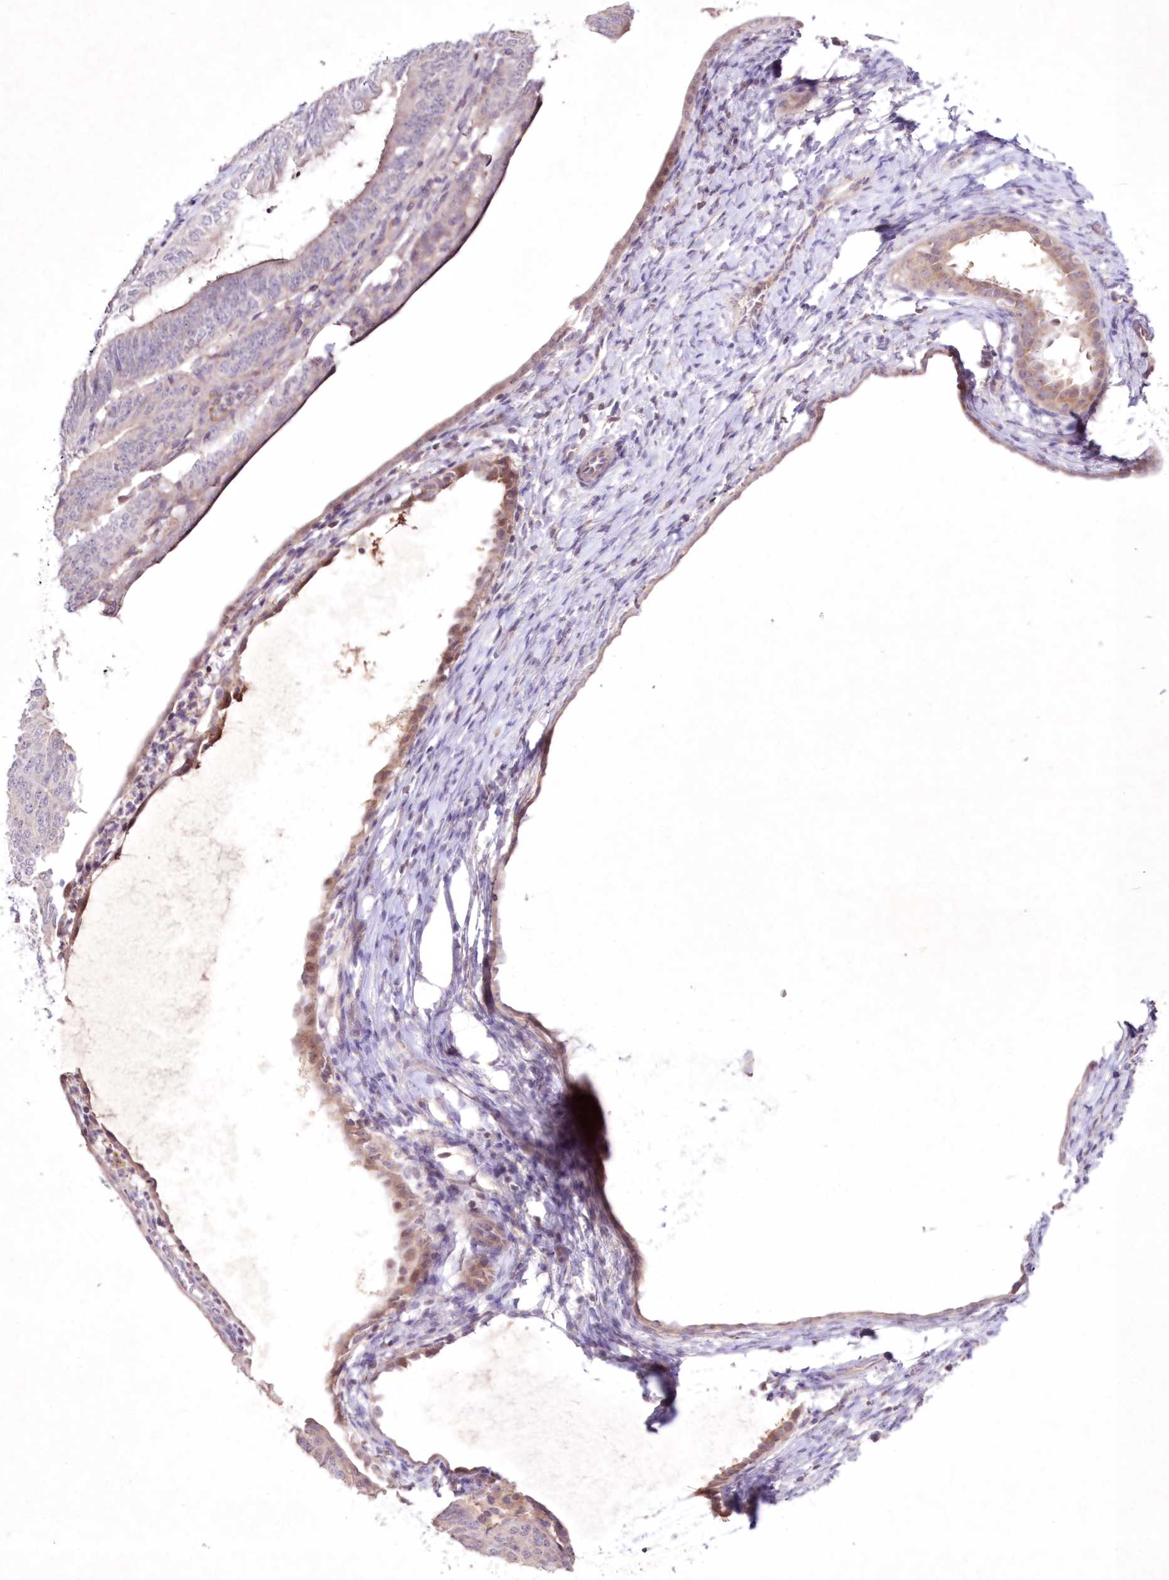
{"staining": {"intensity": "weak", "quantity": "<25%", "location": "cytoplasmic/membranous"}, "tissue": "endometrial cancer", "cell_type": "Tumor cells", "image_type": "cancer", "snomed": [{"axis": "morphology", "description": "Adenocarcinoma, NOS"}, {"axis": "topography", "description": "Endometrium"}], "caption": "The immunohistochemistry (IHC) histopathology image has no significant staining in tumor cells of endometrial cancer tissue.", "gene": "NEU4", "patient": {"sex": "female", "age": 58}}